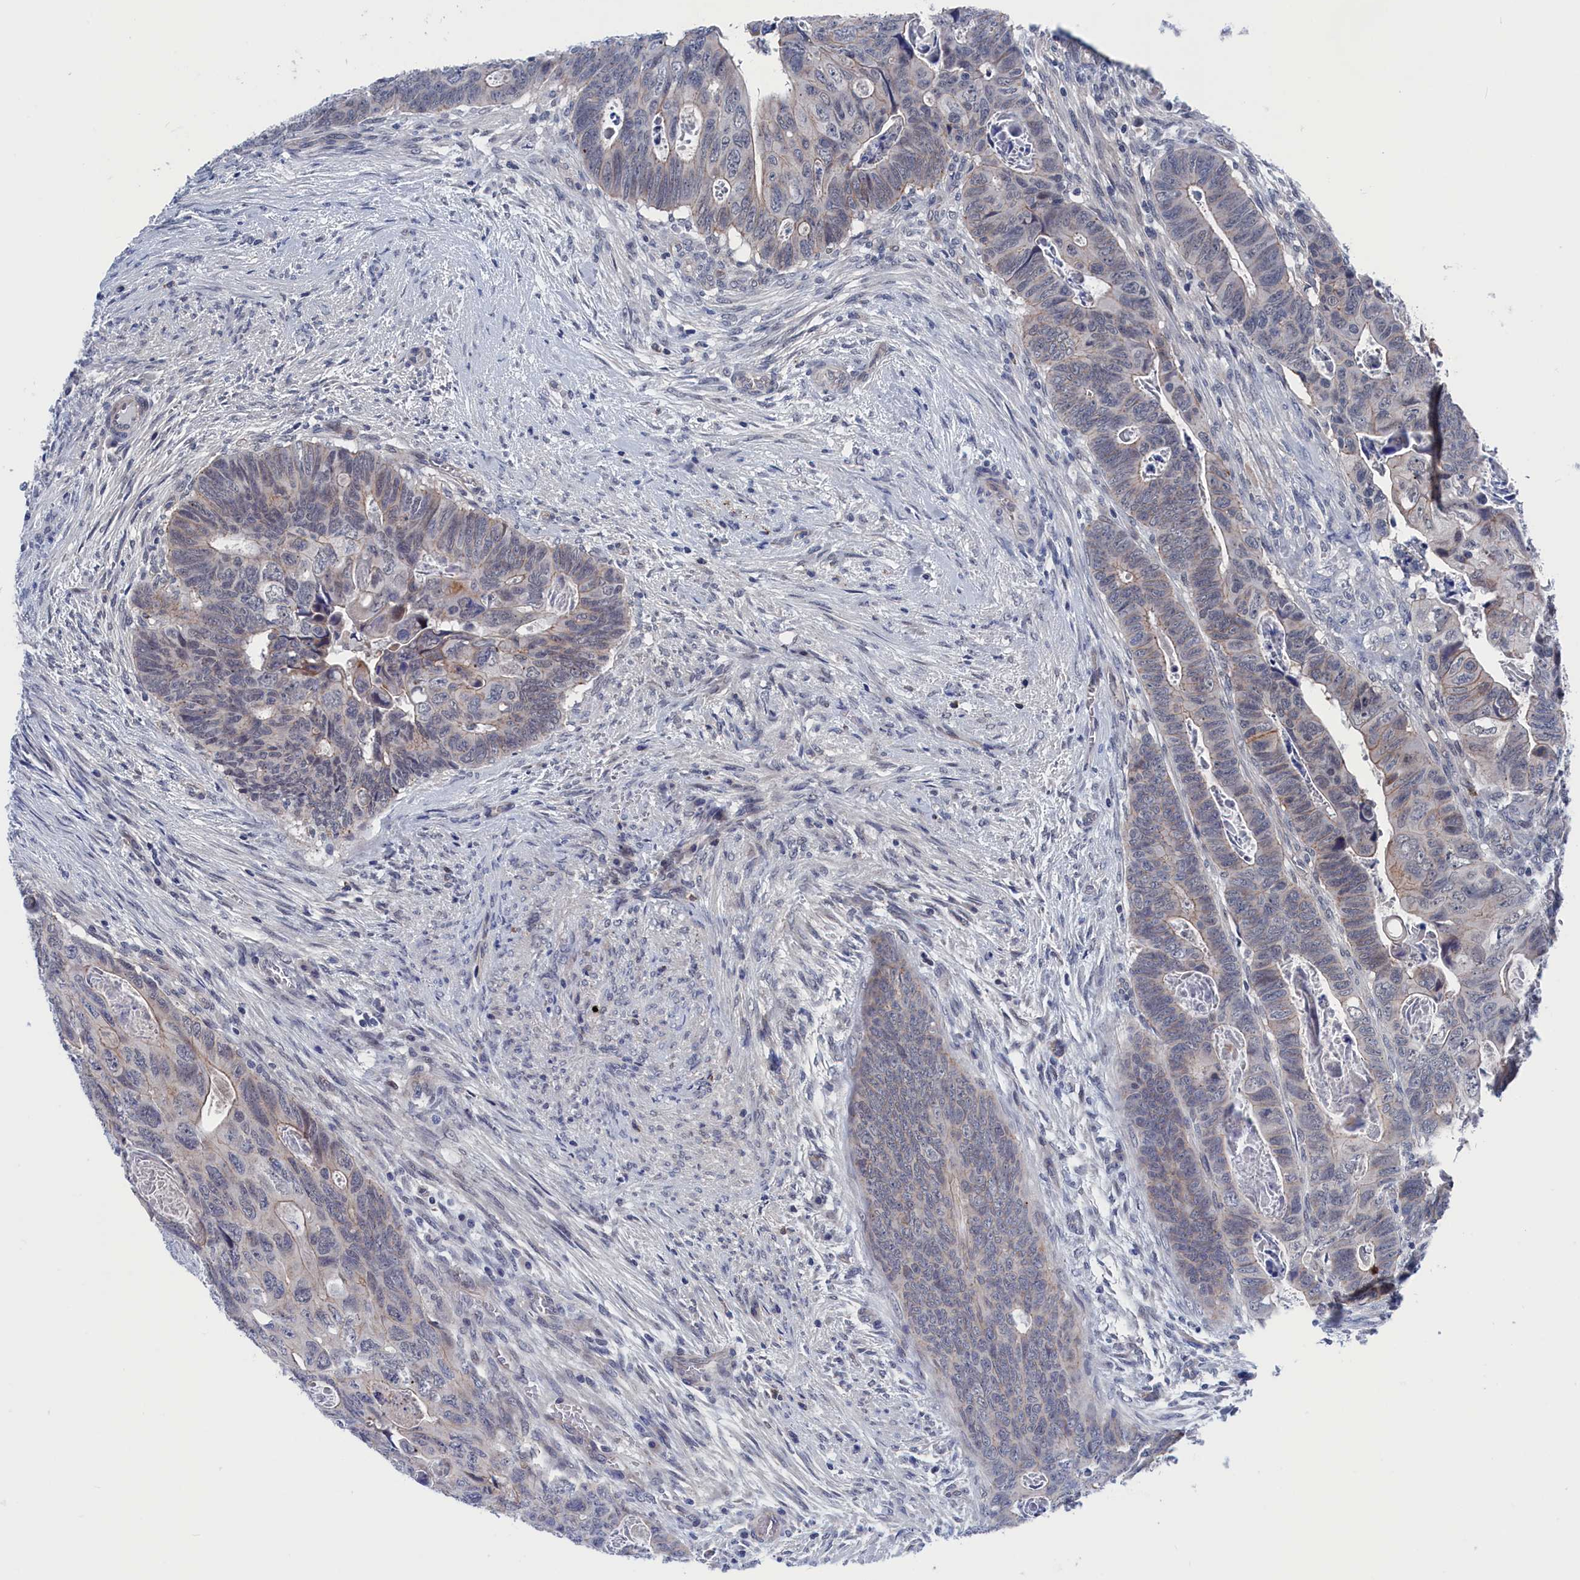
{"staining": {"intensity": "weak", "quantity": "<25%", "location": "cytoplasmic/membranous"}, "tissue": "colorectal cancer", "cell_type": "Tumor cells", "image_type": "cancer", "snomed": [{"axis": "morphology", "description": "Adenocarcinoma, NOS"}, {"axis": "topography", "description": "Rectum"}], "caption": "Immunohistochemistry photomicrograph of neoplastic tissue: adenocarcinoma (colorectal) stained with DAB (3,3'-diaminobenzidine) shows no significant protein expression in tumor cells.", "gene": "MARCHF3", "patient": {"sex": "female", "age": 78}}